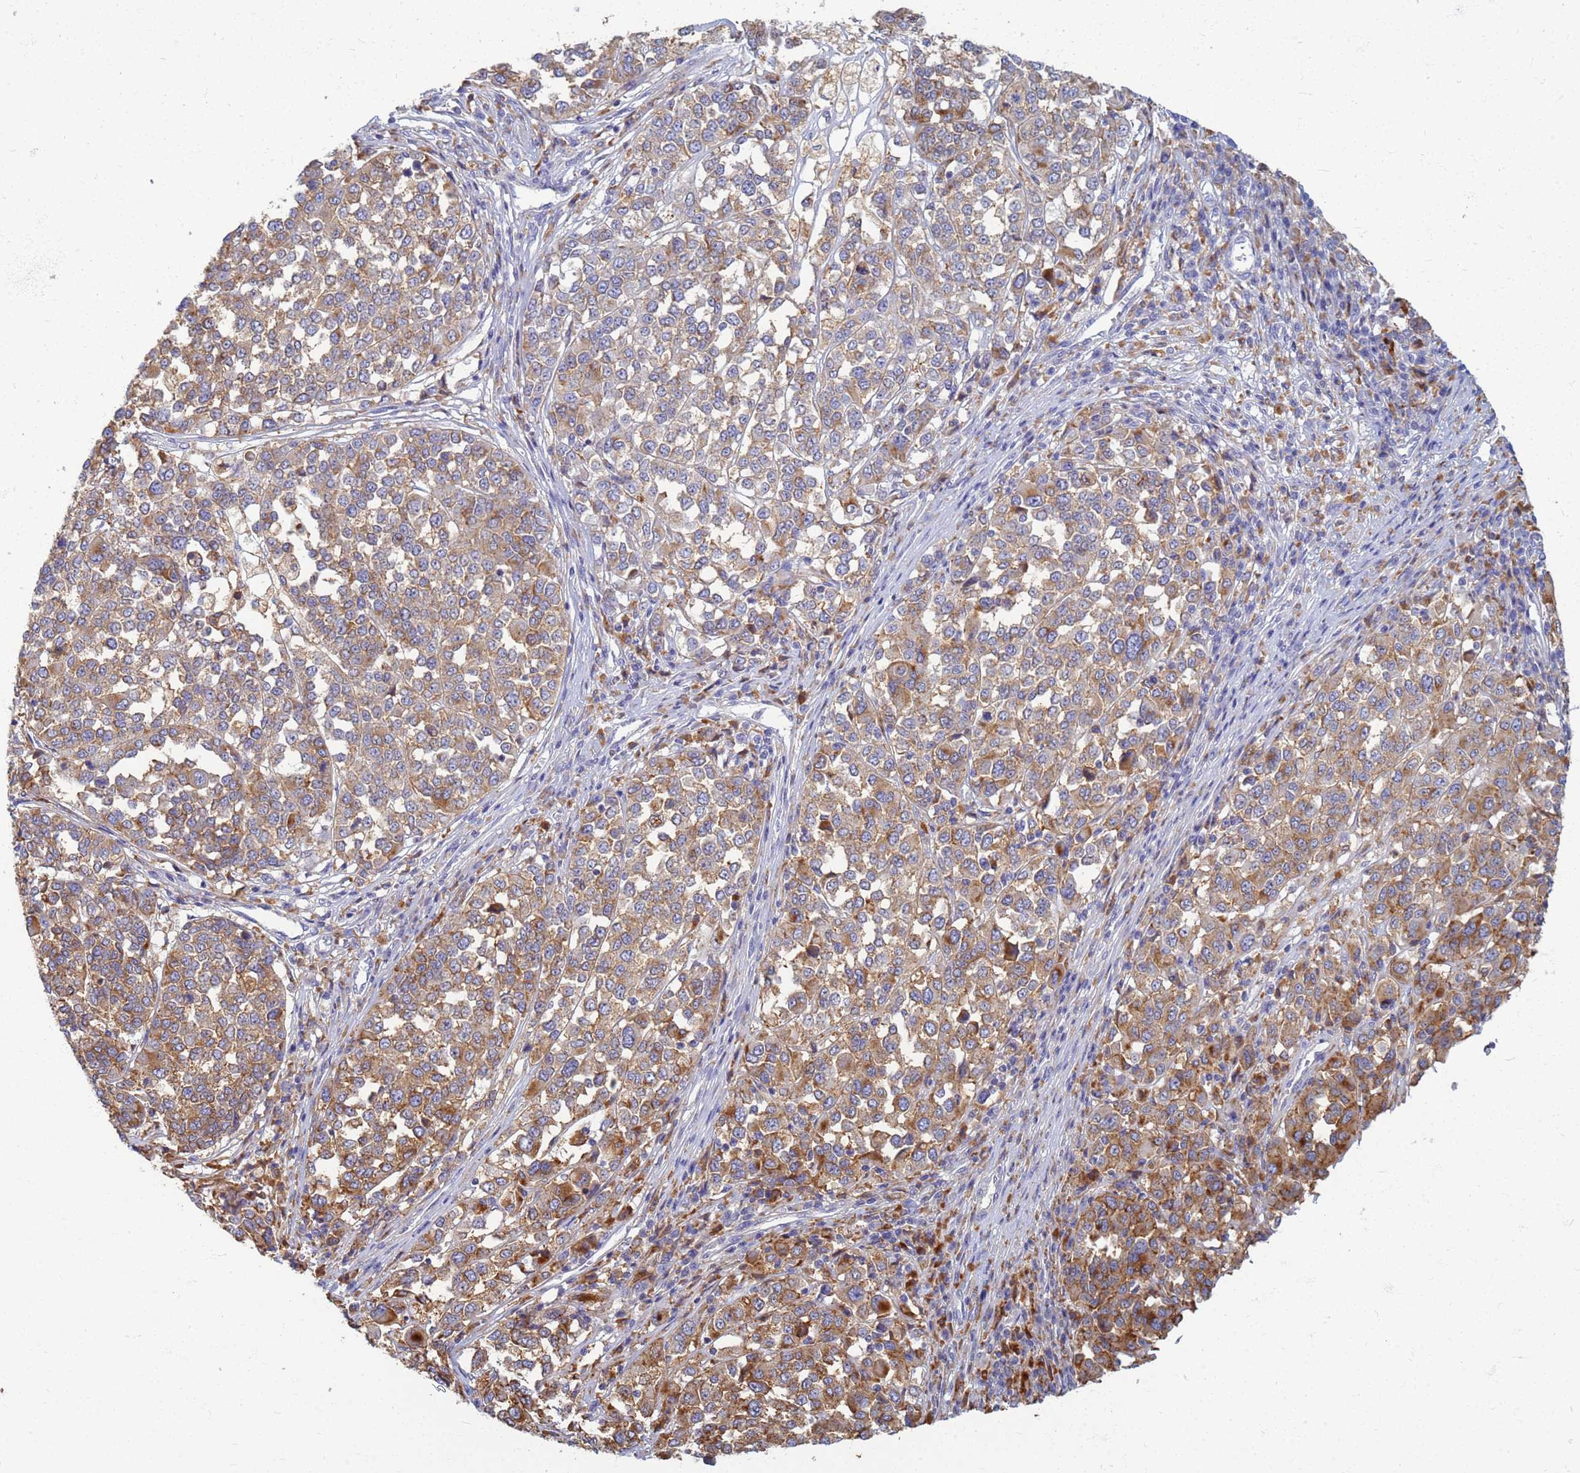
{"staining": {"intensity": "moderate", "quantity": "25%-75%", "location": "cytoplasmic/membranous"}, "tissue": "melanoma", "cell_type": "Tumor cells", "image_type": "cancer", "snomed": [{"axis": "morphology", "description": "Malignant melanoma, Metastatic site"}, {"axis": "topography", "description": "Lymph node"}], "caption": "A medium amount of moderate cytoplasmic/membranous expression is identified in about 25%-75% of tumor cells in malignant melanoma (metastatic site) tissue.", "gene": "ATP6V1E1", "patient": {"sex": "male", "age": 44}}